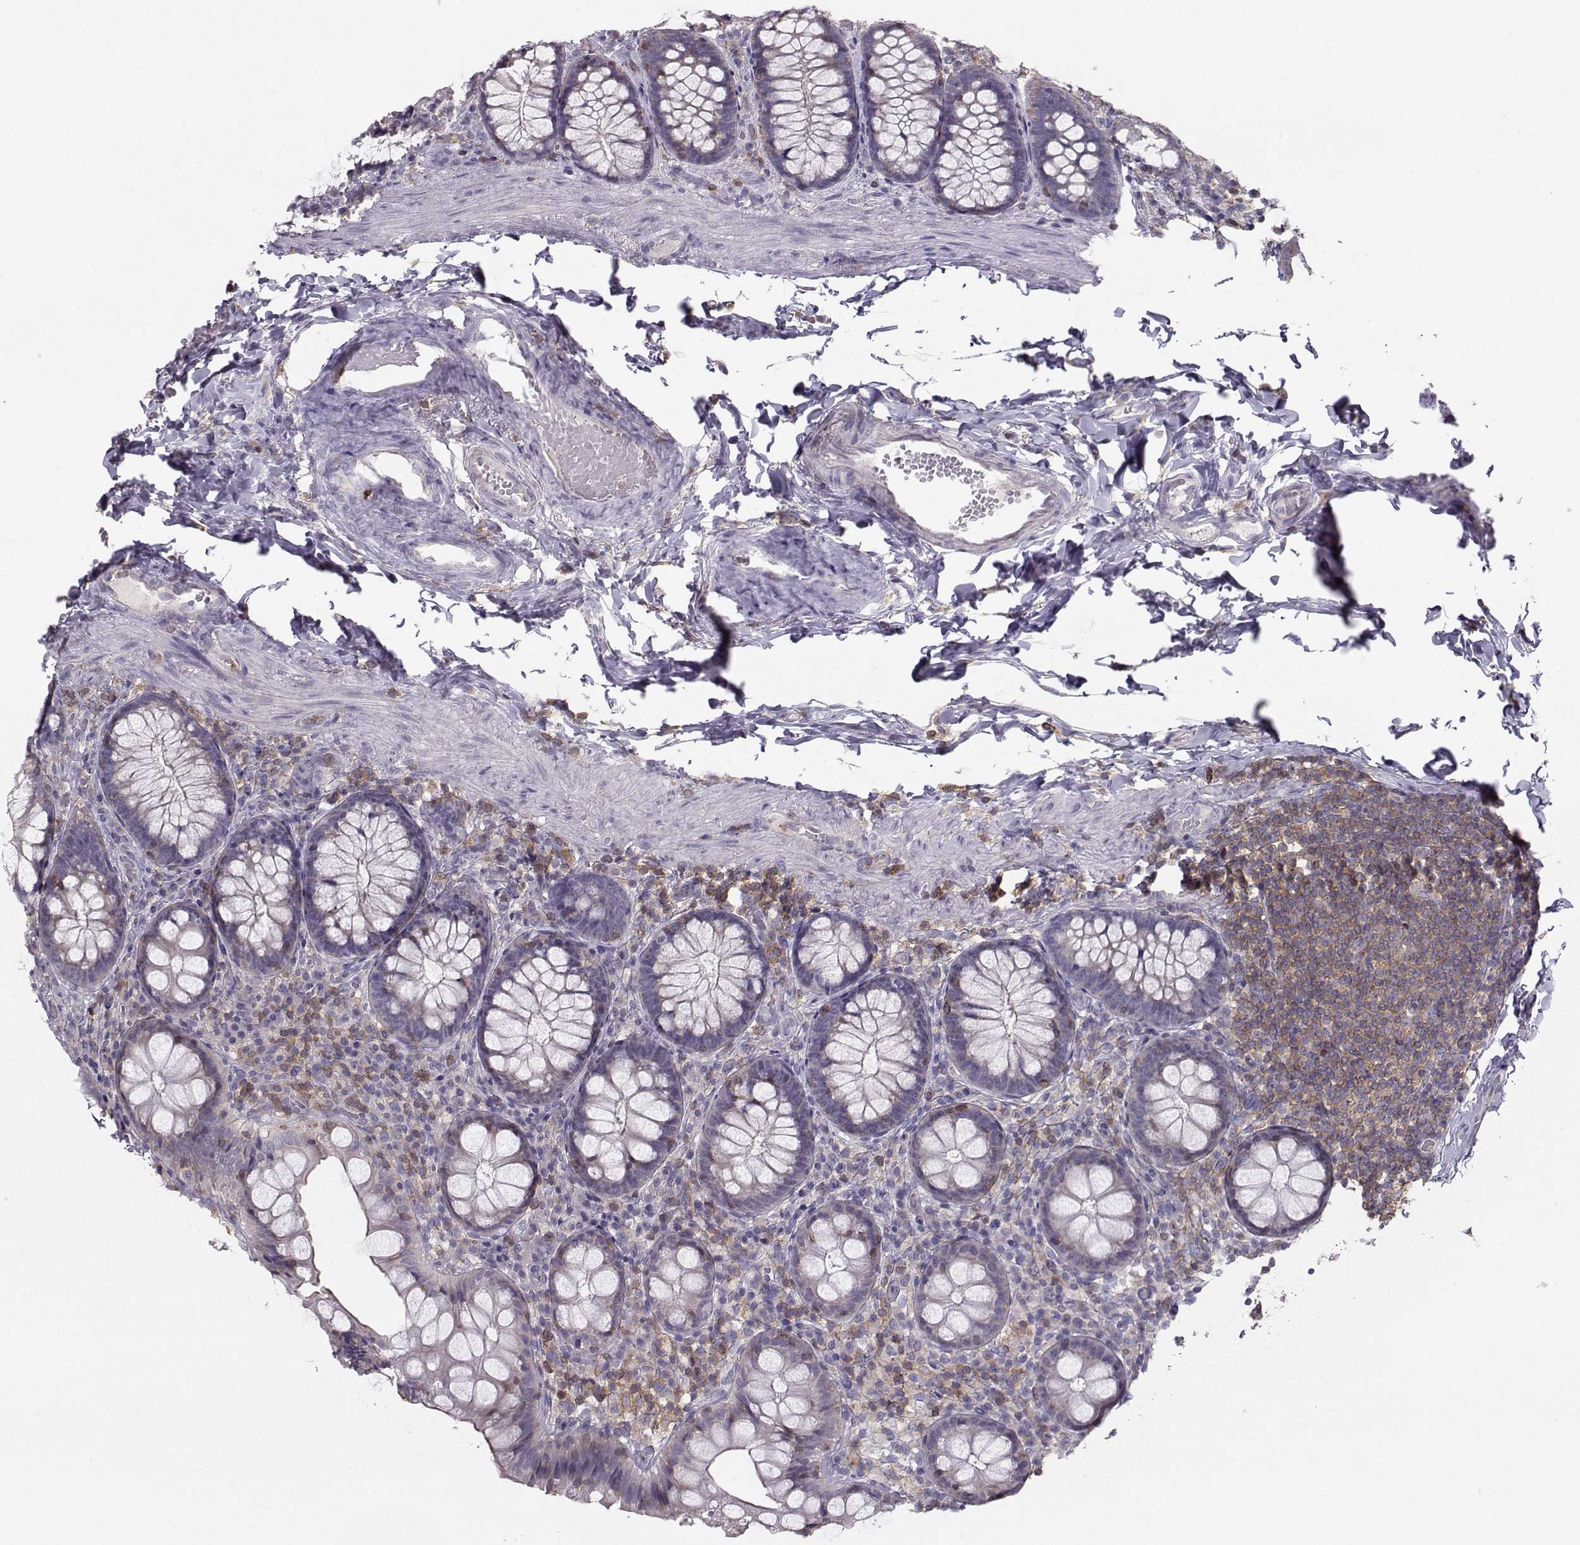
{"staining": {"intensity": "negative", "quantity": "none", "location": "none"}, "tissue": "colon", "cell_type": "Endothelial cells", "image_type": "normal", "snomed": [{"axis": "morphology", "description": "Normal tissue, NOS"}, {"axis": "topography", "description": "Colon"}], "caption": "Colon stained for a protein using immunohistochemistry reveals no positivity endothelial cells.", "gene": "ZBTB32", "patient": {"sex": "female", "age": 86}}